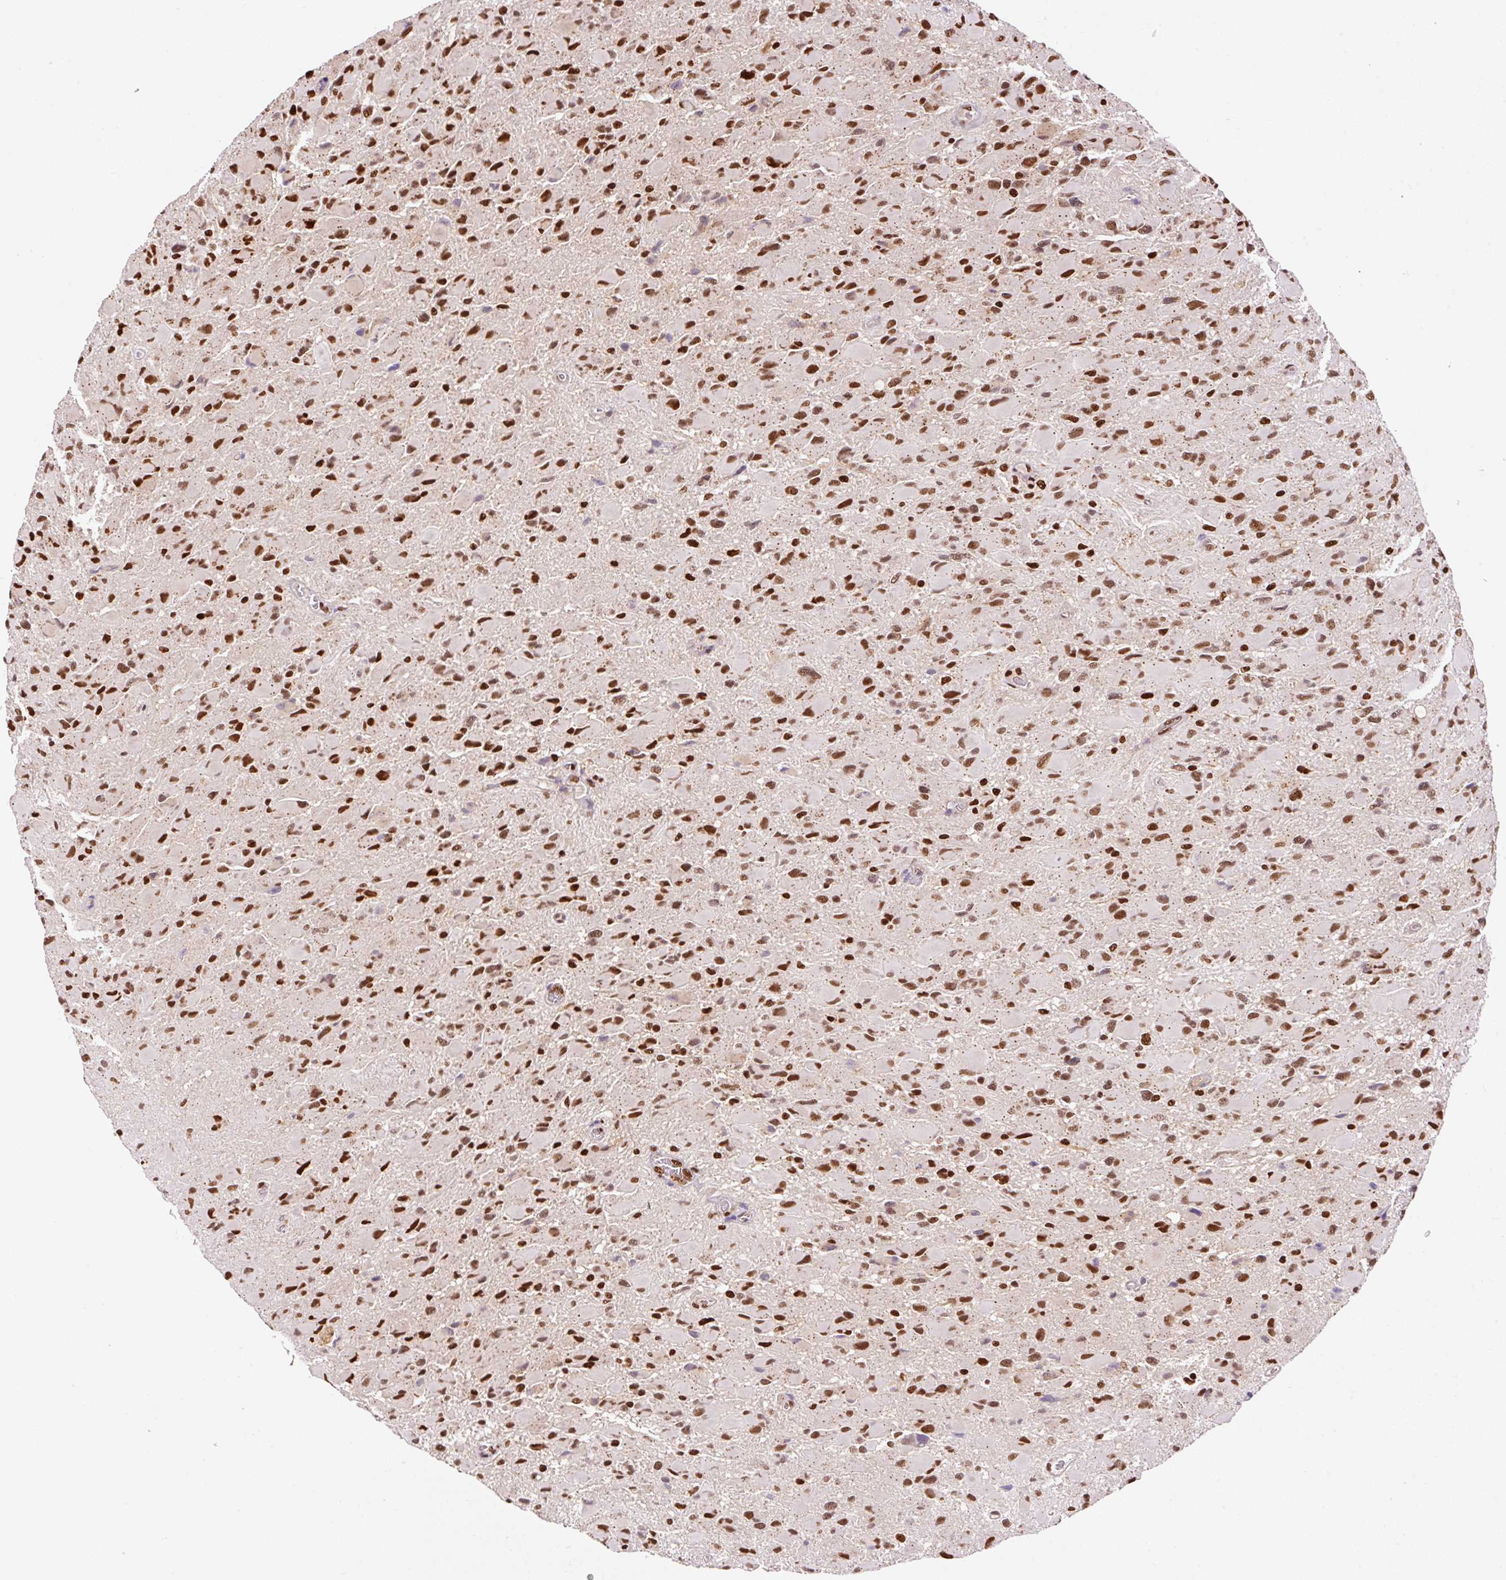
{"staining": {"intensity": "strong", "quantity": ">75%", "location": "nuclear"}, "tissue": "glioma", "cell_type": "Tumor cells", "image_type": "cancer", "snomed": [{"axis": "morphology", "description": "Glioma, malignant, High grade"}, {"axis": "topography", "description": "Cerebral cortex"}], "caption": "Malignant glioma (high-grade) tissue reveals strong nuclear positivity in approximately >75% of tumor cells, visualized by immunohistochemistry.", "gene": "GPR139", "patient": {"sex": "female", "age": 36}}